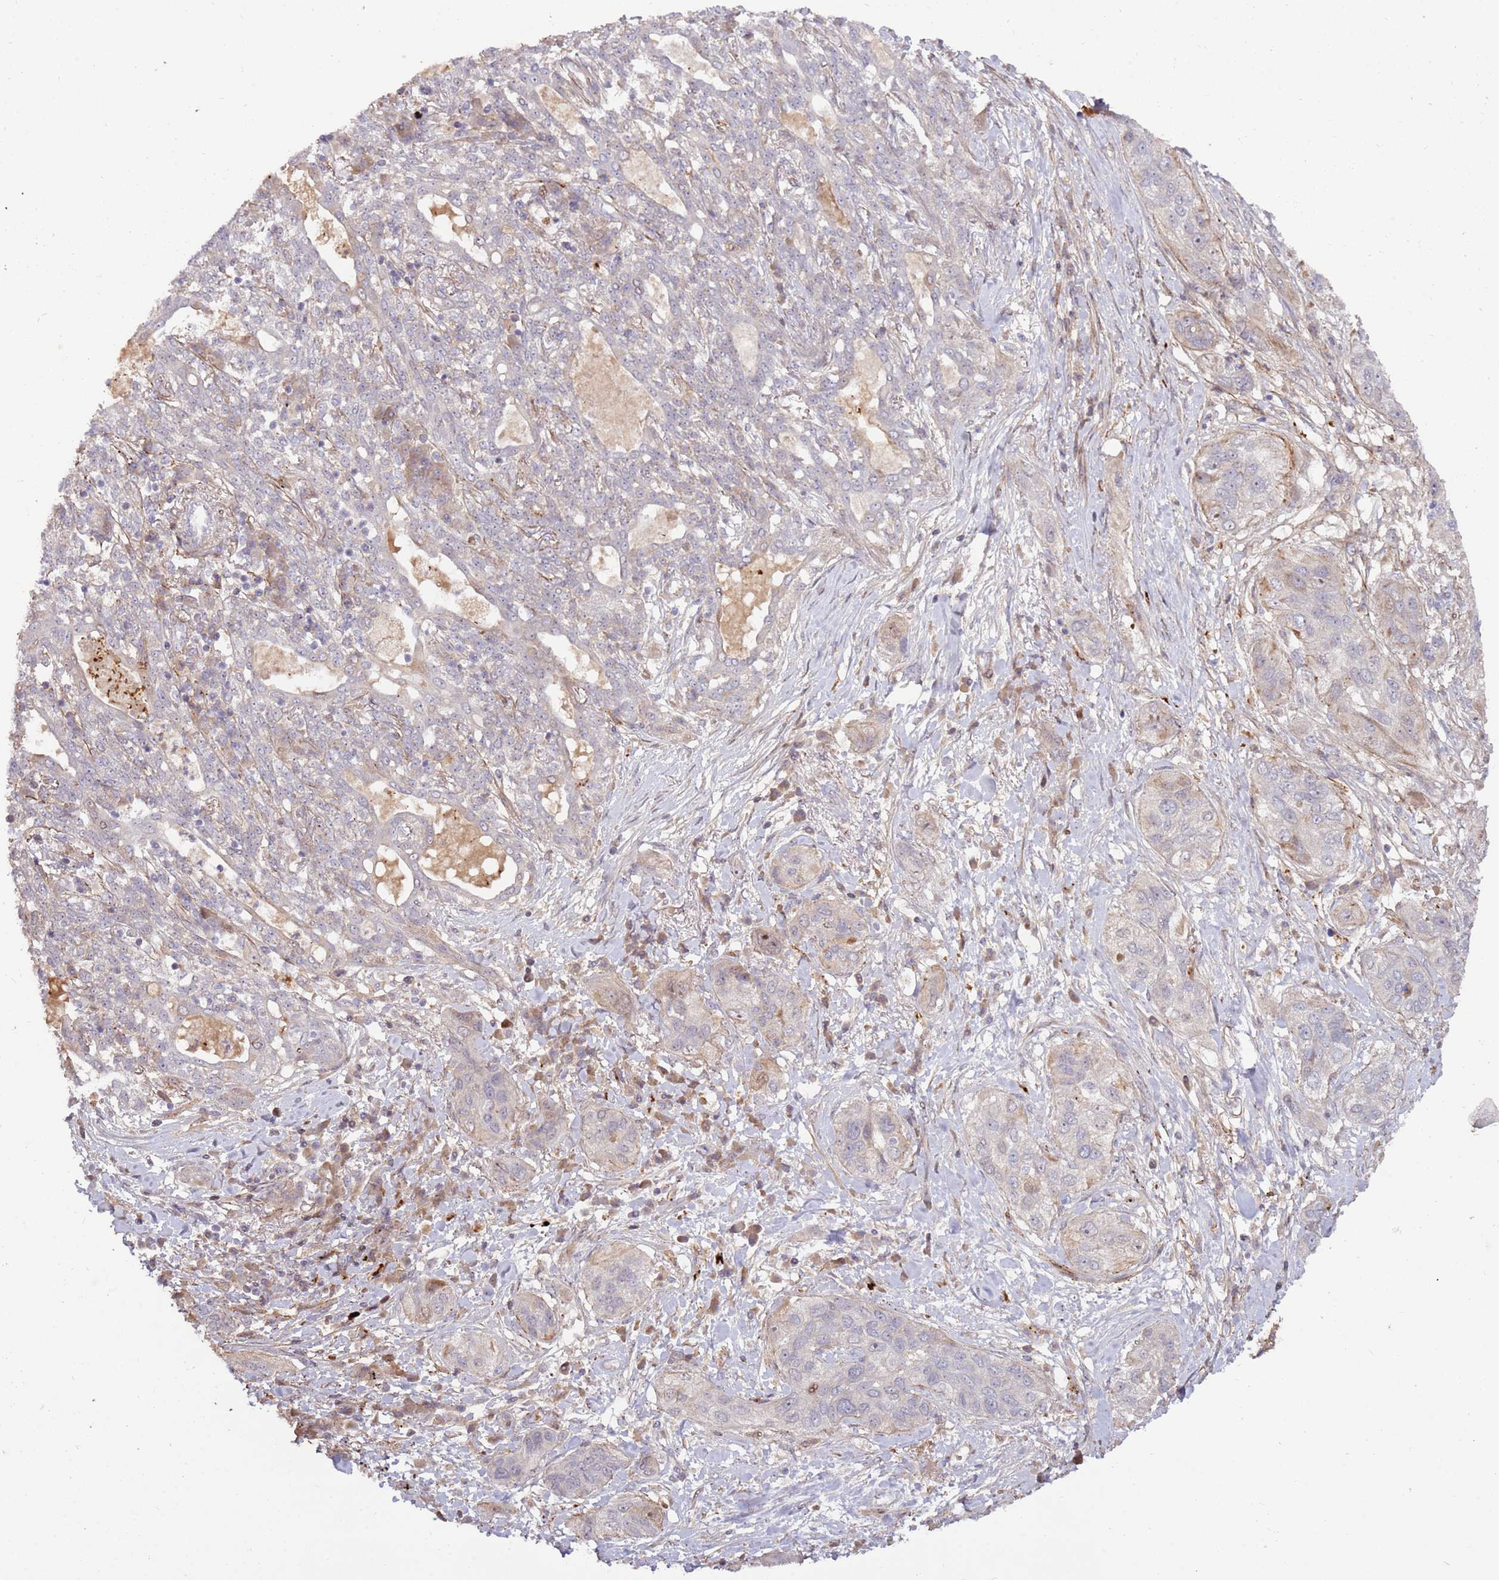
{"staining": {"intensity": "negative", "quantity": "none", "location": "none"}, "tissue": "lung cancer", "cell_type": "Tumor cells", "image_type": "cancer", "snomed": [{"axis": "morphology", "description": "Squamous cell carcinoma, NOS"}, {"axis": "topography", "description": "Lung"}], "caption": "This is an IHC photomicrograph of human squamous cell carcinoma (lung). There is no positivity in tumor cells.", "gene": "RHBDL1", "patient": {"sex": "female", "age": 70}}